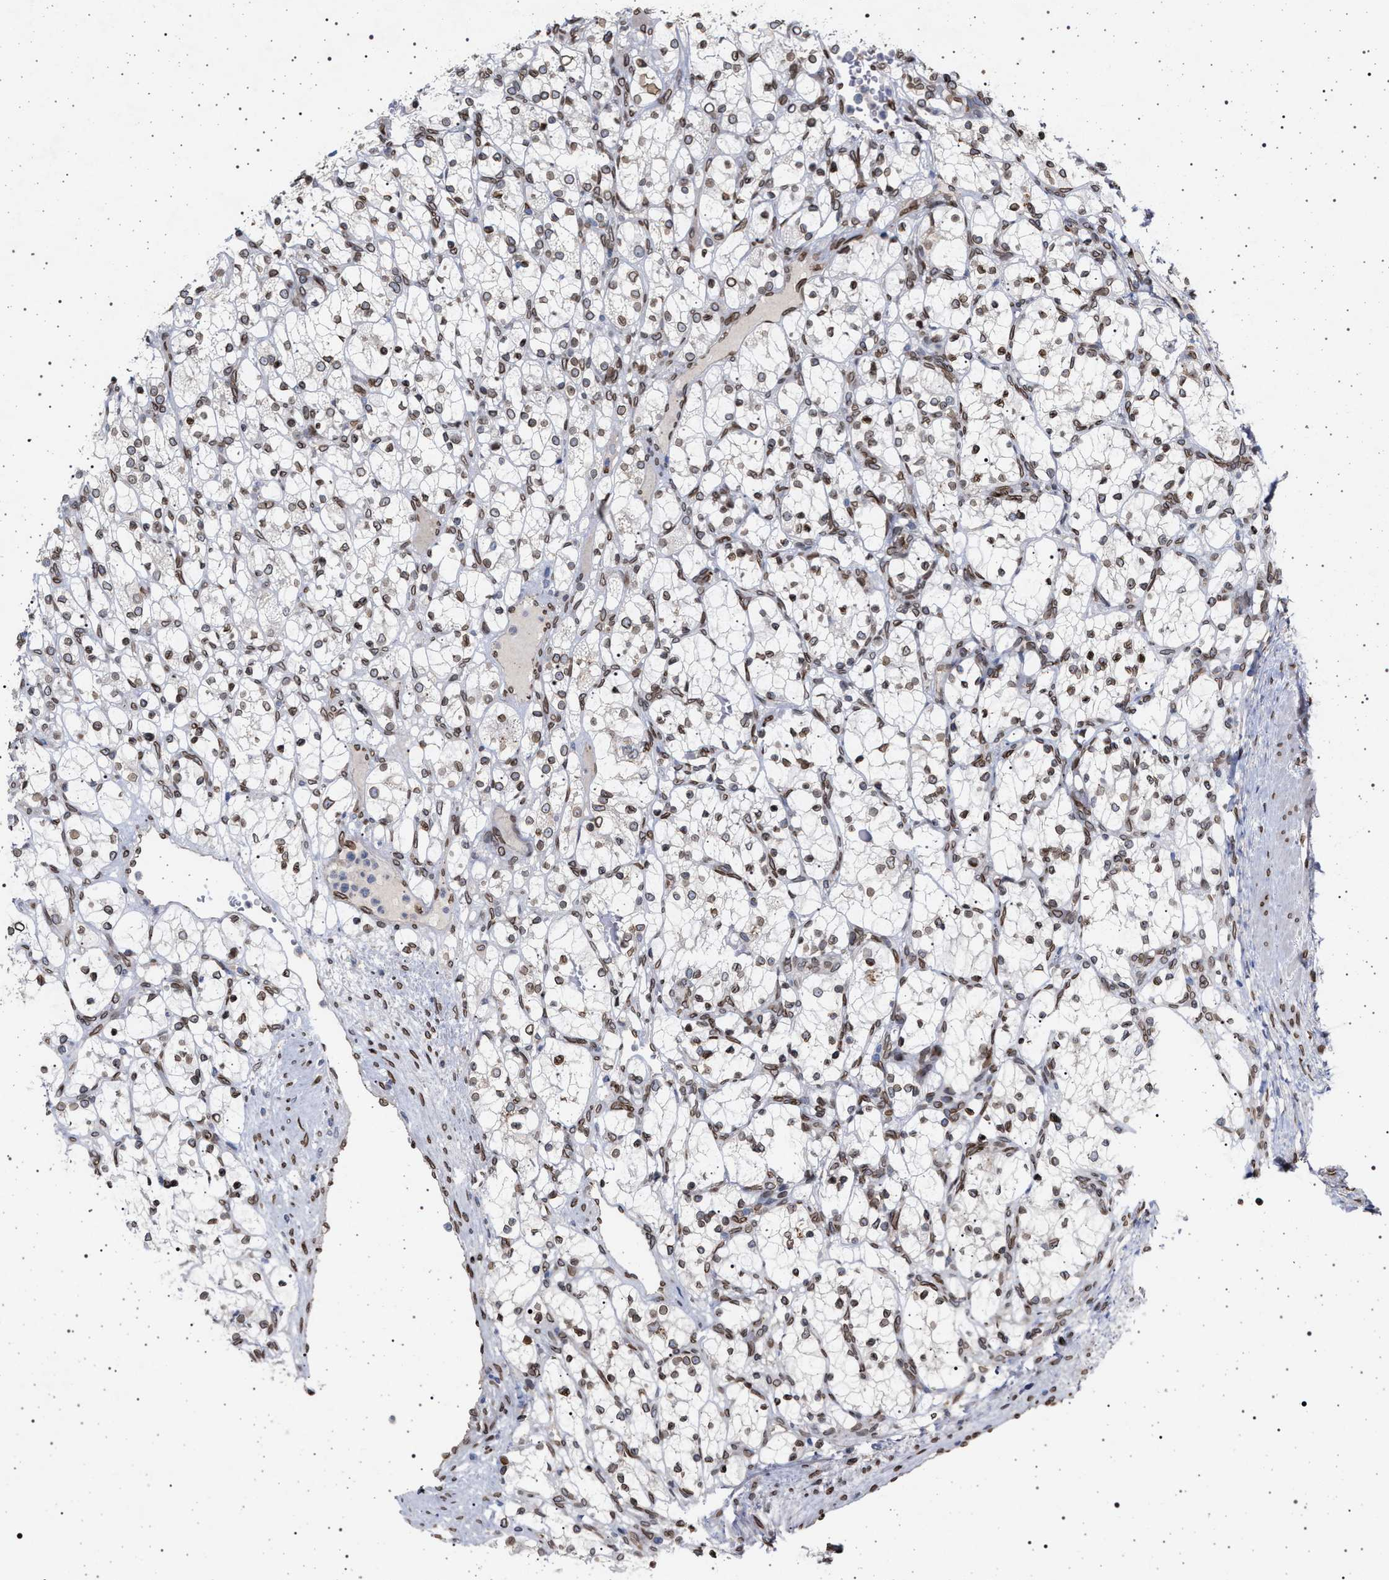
{"staining": {"intensity": "moderate", "quantity": ">75%", "location": "nuclear"}, "tissue": "renal cancer", "cell_type": "Tumor cells", "image_type": "cancer", "snomed": [{"axis": "morphology", "description": "Adenocarcinoma, NOS"}, {"axis": "topography", "description": "Kidney"}], "caption": "Immunohistochemistry of human adenocarcinoma (renal) reveals medium levels of moderate nuclear expression in about >75% of tumor cells.", "gene": "ING2", "patient": {"sex": "female", "age": 69}}